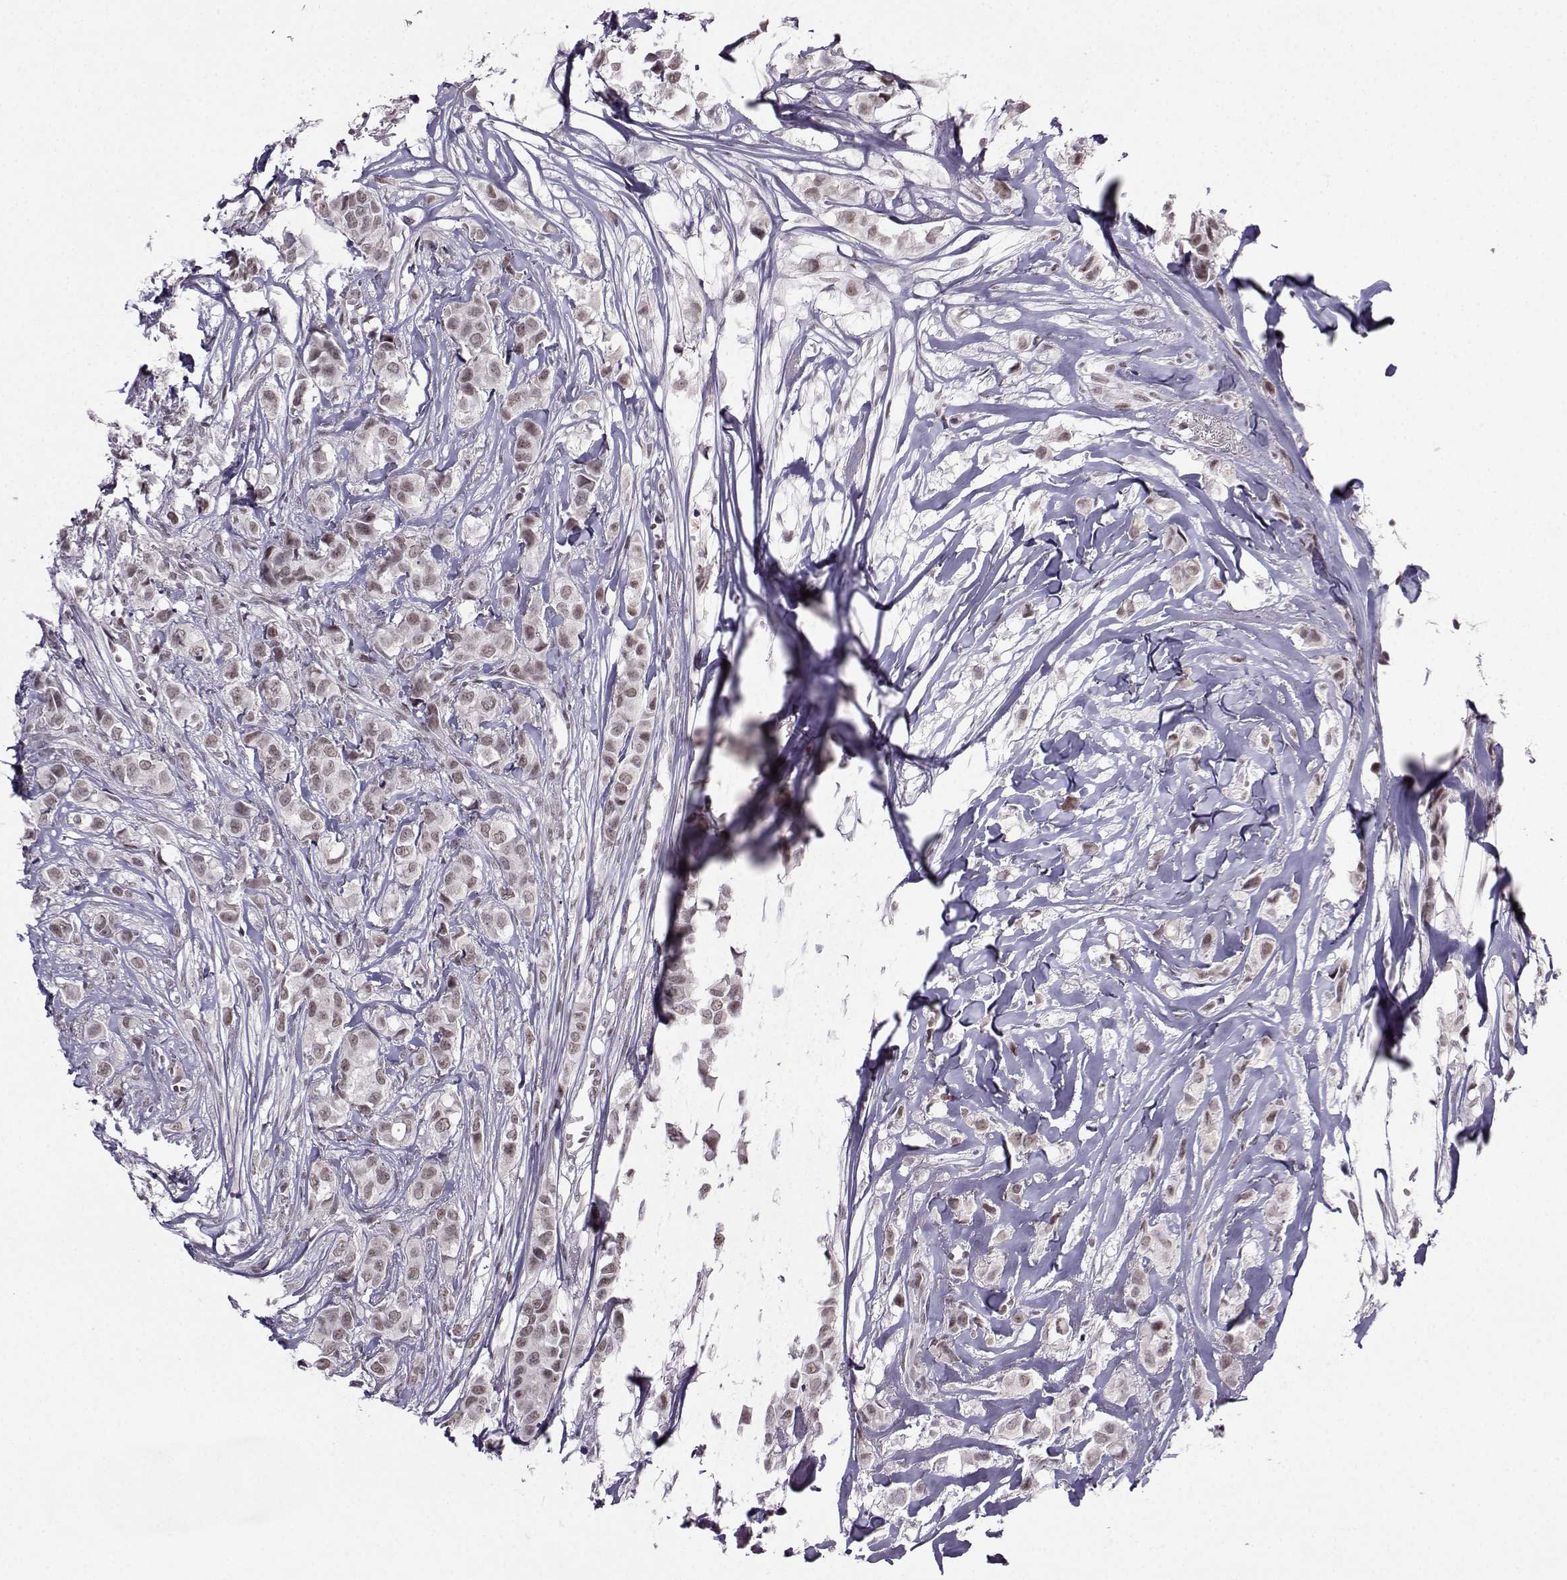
{"staining": {"intensity": "weak", "quantity": "25%-75%", "location": "nuclear"}, "tissue": "breast cancer", "cell_type": "Tumor cells", "image_type": "cancer", "snomed": [{"axis": "morphology", "description": "Duct carcinoma"}, {"axis": "topography", "description": "Breast"}], "caption": "A low amount of weak nuclear expression is appreciated in approximately 25%-75% of tumor cells in infiltrating ductal carcinoma (breast) tissue.", "gene": "LIN28A", "patient": {"sex": "female", "age": 85}}